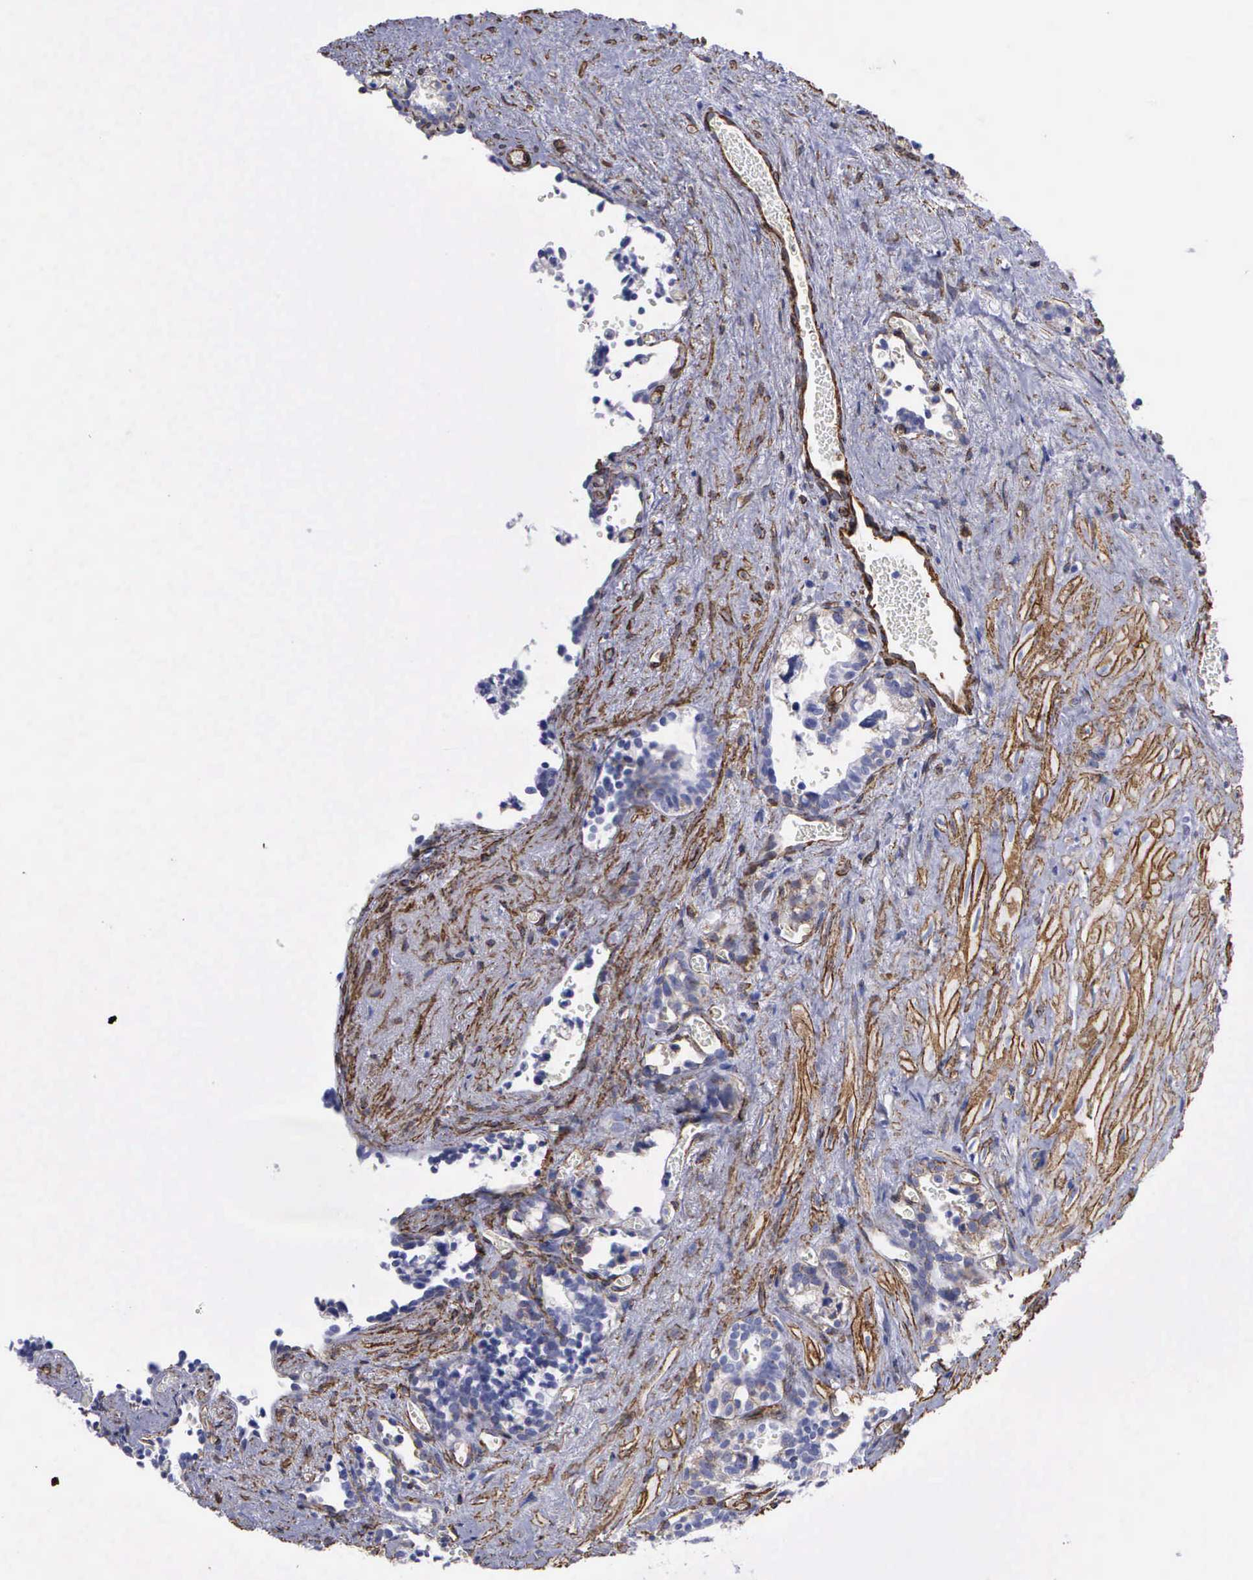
{"staining": {"intensity": "negative", "quantity": "none", "location": "none"}, "tissue": "seminal vesicle", "cell_type": "Glandular cells", "image_type": "normal", "snomed": [{"axis": "morphology", "description": "Normal tissue, NOS"}, {"axis": "topography", "description": "Seminal veicle"}], "caption": "This photomicrograph is of unremarkable seminal vesicle stained with IHC to label a protein in brown with the nuclei are counter-stained blue. There is no expression in glandular cells. (DAB (3,3'-diaminobenzidine) immunohistochemistry (IHC) with hematoxylin counter stain).", "gene": "MAGEB10", "patient": {"sex": "male", "age": 60}}